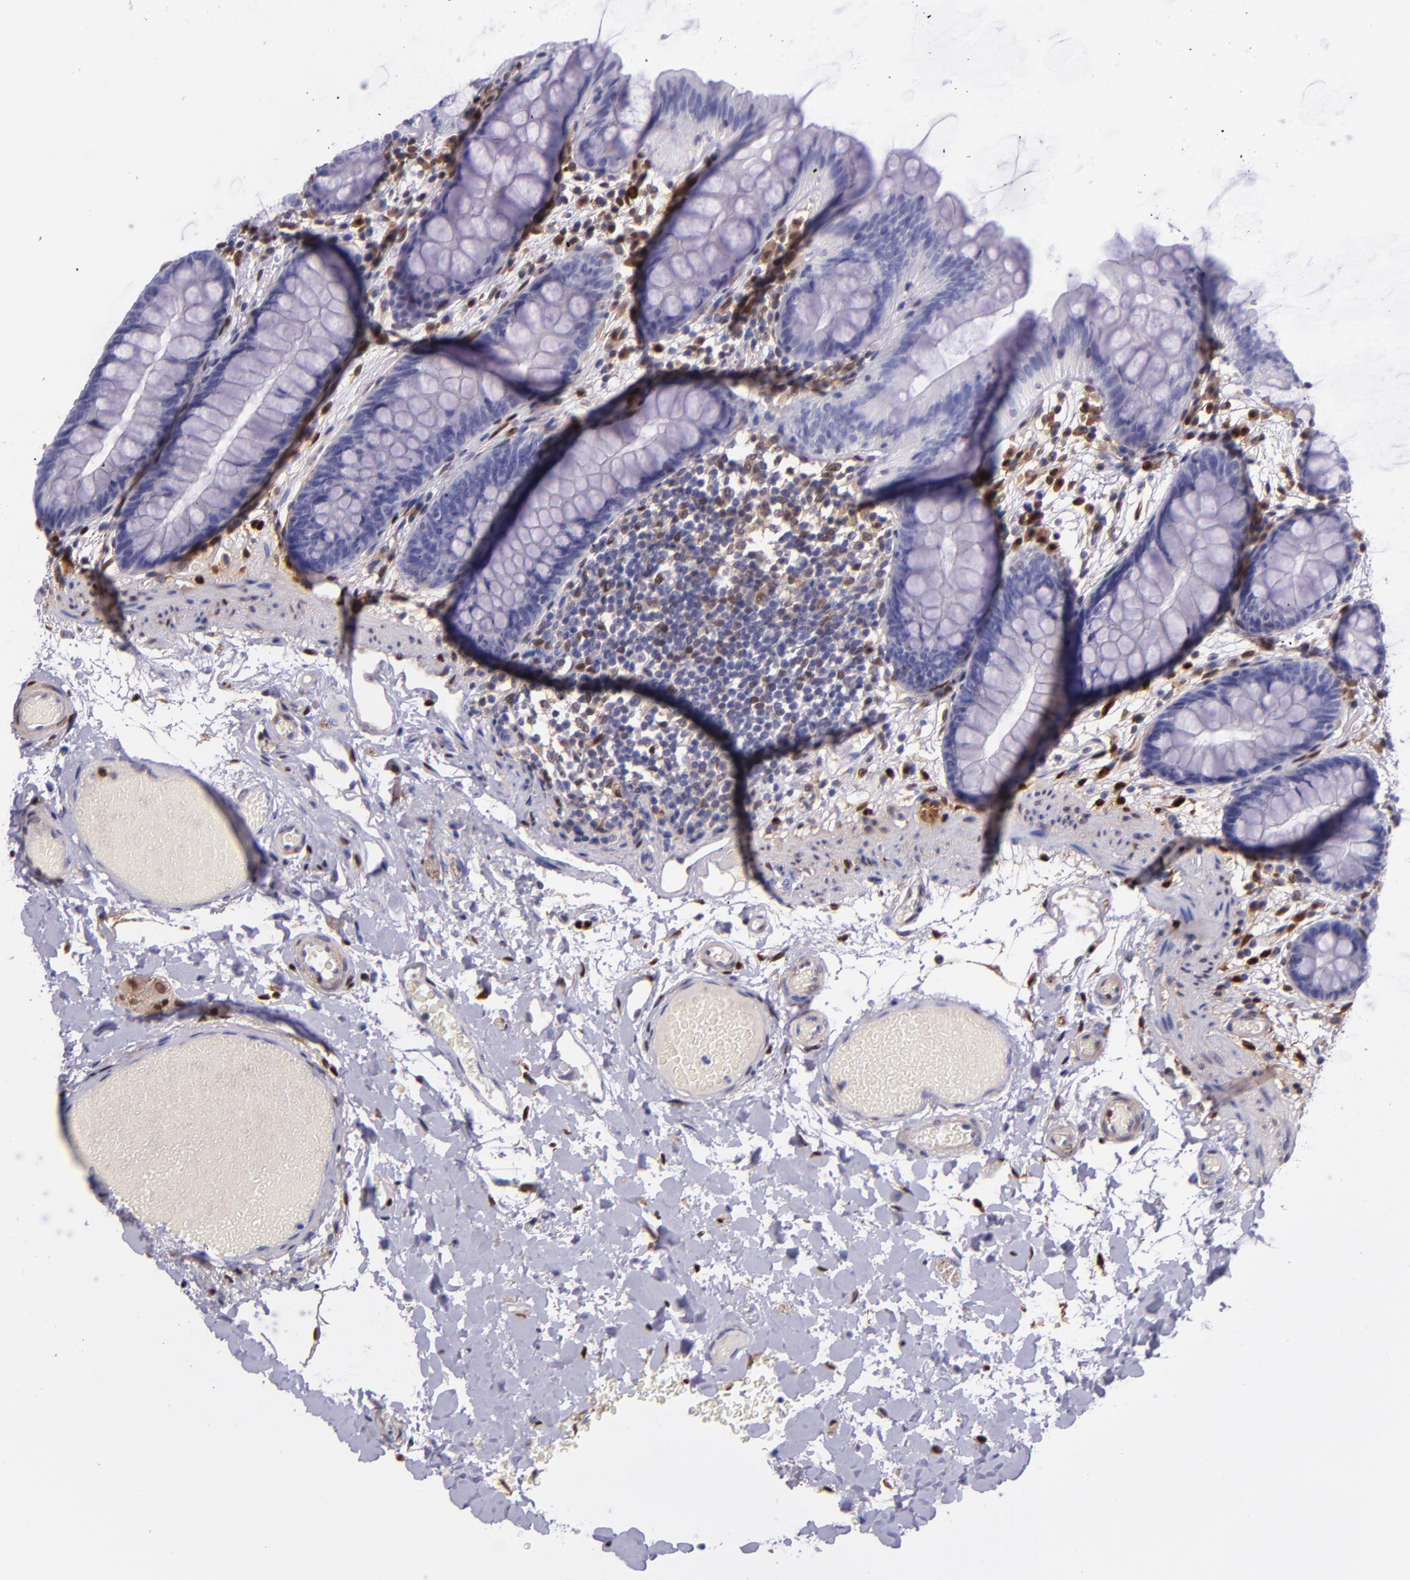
{"staining": {"intensity": "negative", "quantity": "none", "location": "none"}, "tissue": "colon", "cell_type": "Endothelial cells", "image_type": "normal", "snomed": [{"axis": "morphology", "description": "Normal tissue, NOS"}, {"axis": "topography", "description": "Smooth muscle"}, {"axis": "topography", "description": "Colon"}], "caption": "The photomicrograph shows no significant expression in endothelial cells of colon. The staining is performed using DAB (3,3'-diaminobenzidine) brown chromogen with nuclei counter-stained in using hematoxylin.", "gene": "LGALS1", "patient": {"sex": "male", "age": 67}}